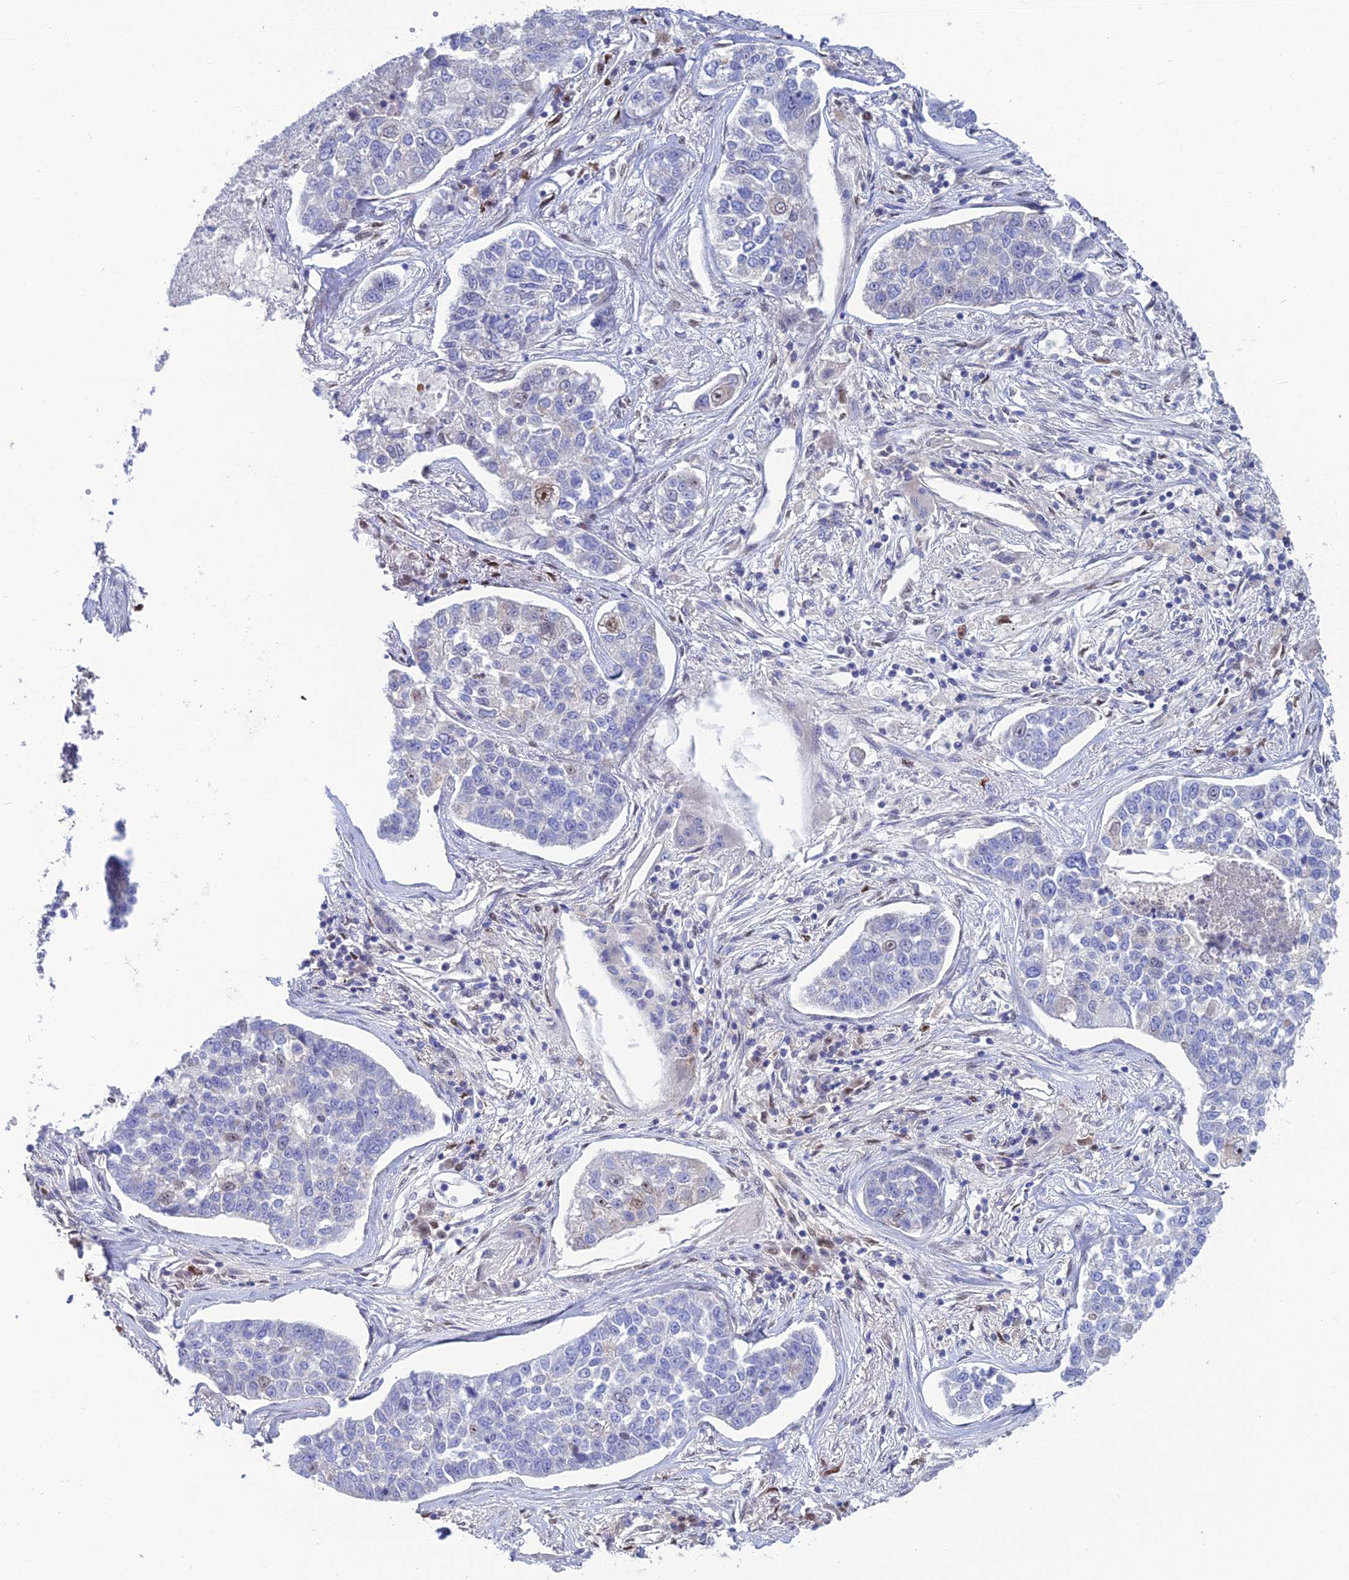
{"staining": {"intensity": "moderate", "quantity": "<25%", "location": "nuclear"}, "tissue": "lung cancer", "cell_type": "Tumor cells", "image_type": "cancer", "snomed": [{"axis": "morphology", "description": "Adenocarcinoma, NOS"}, {"axis": "topography", "description": "Lung"}], "caption": "Immunohistochemical staining of human lung cancer reveals low levels of moderate nuclear protein positivity in about <25% of tumor cells.", "gene": "DNPEP", "patient": {"sex": "male", "age": 49}}